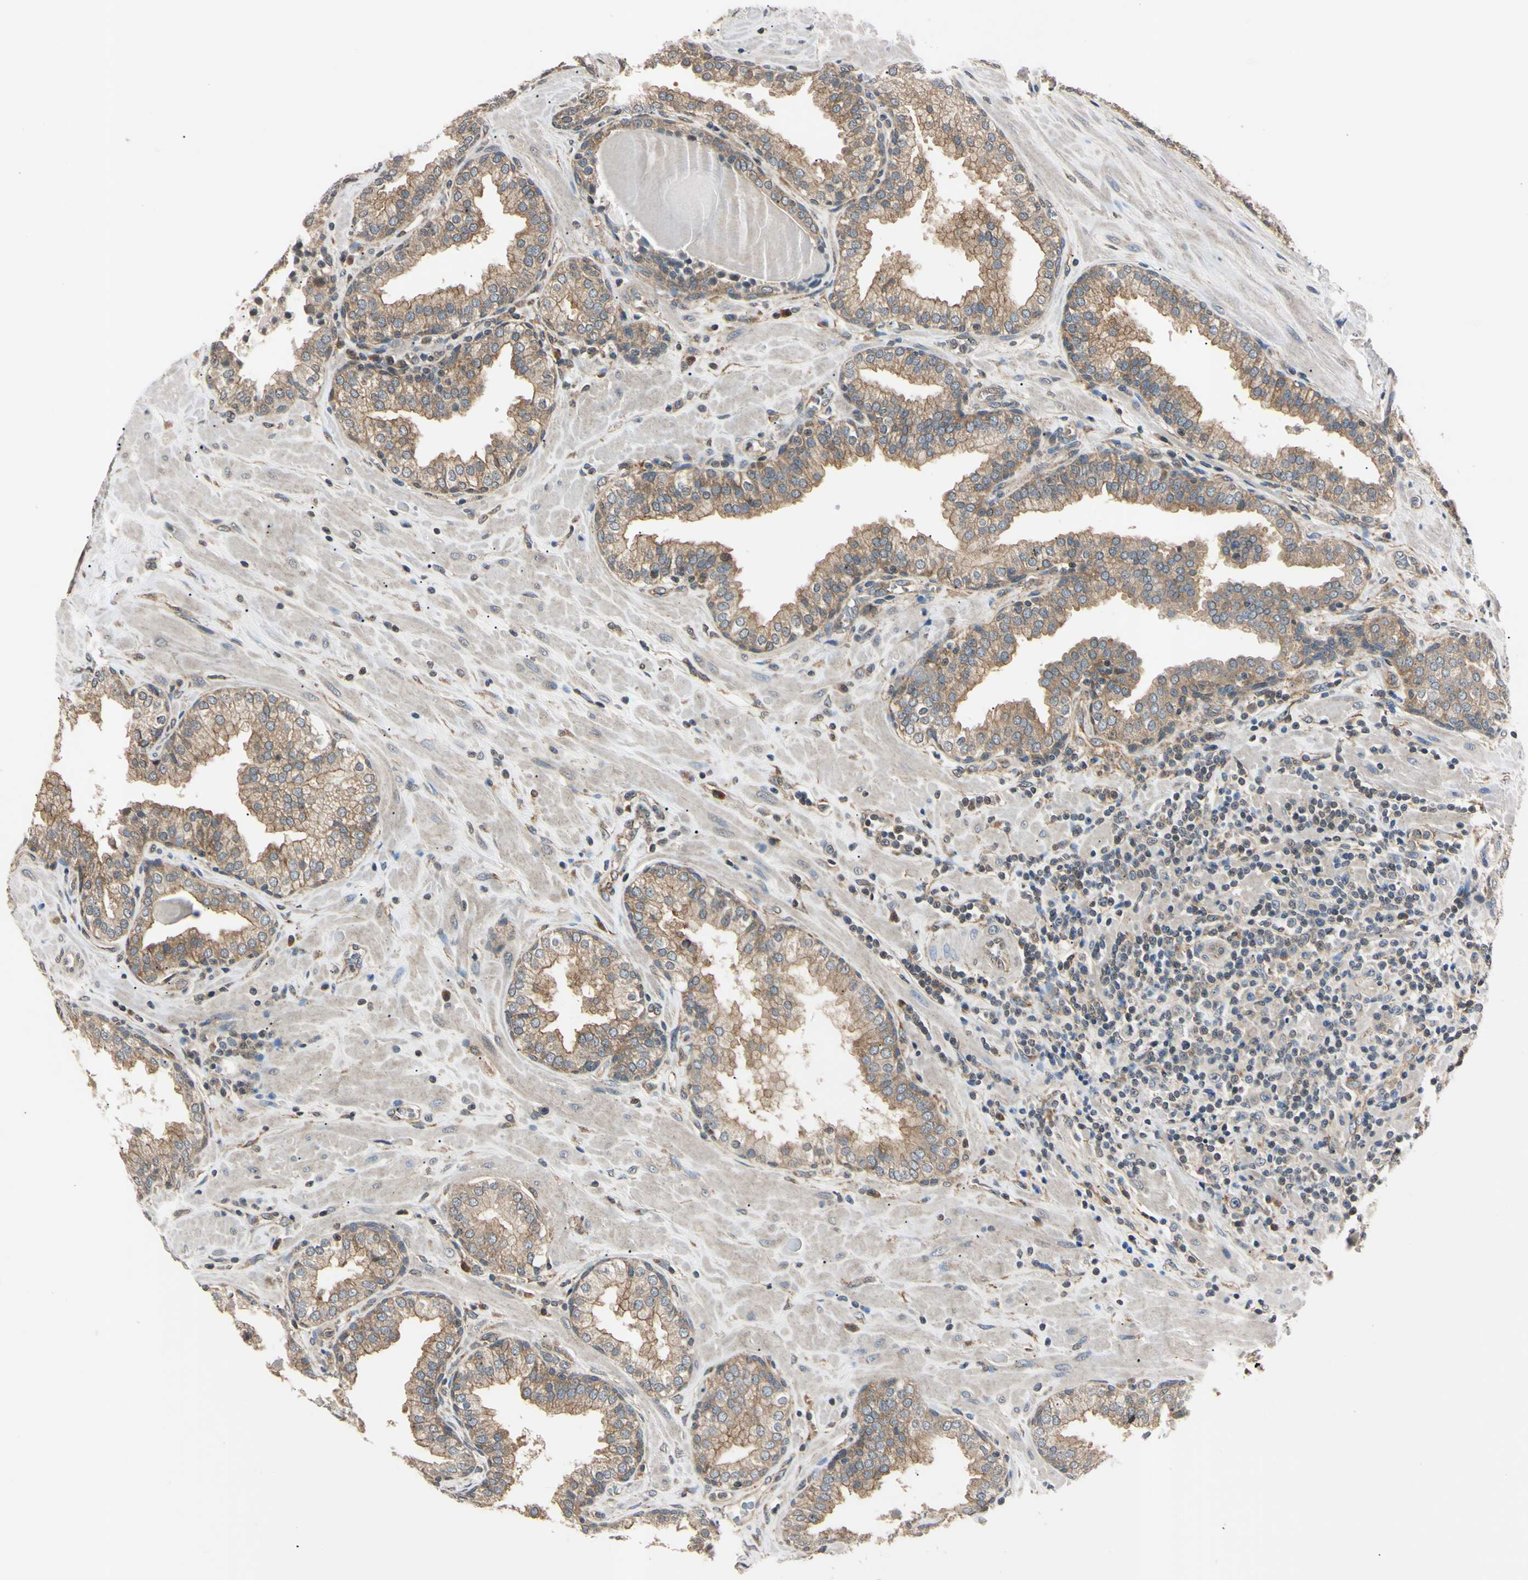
{"staining": {"intensity": "moderate", "quantity": "25%-75%", "location": "cytoplasmic/membranous"}, "tissue": "prostate", "cell_type": "Glandular cells", "image_type": "normal", "snomed": [{"axis": "morphology", "description": "Normal tissue, NOS"}, {"axis": "topography", "description": "Prostate"}], "caption": "Protein analysis of benign prostate exhibits moderate cytoplasmic/membranous expression in about 25%-75% of glandular cells. (brown staining indicates protein expression, while blue staining denotes nuclei).", "gene": "EPN1", "patient": {"sex": "male", "age": 51}}